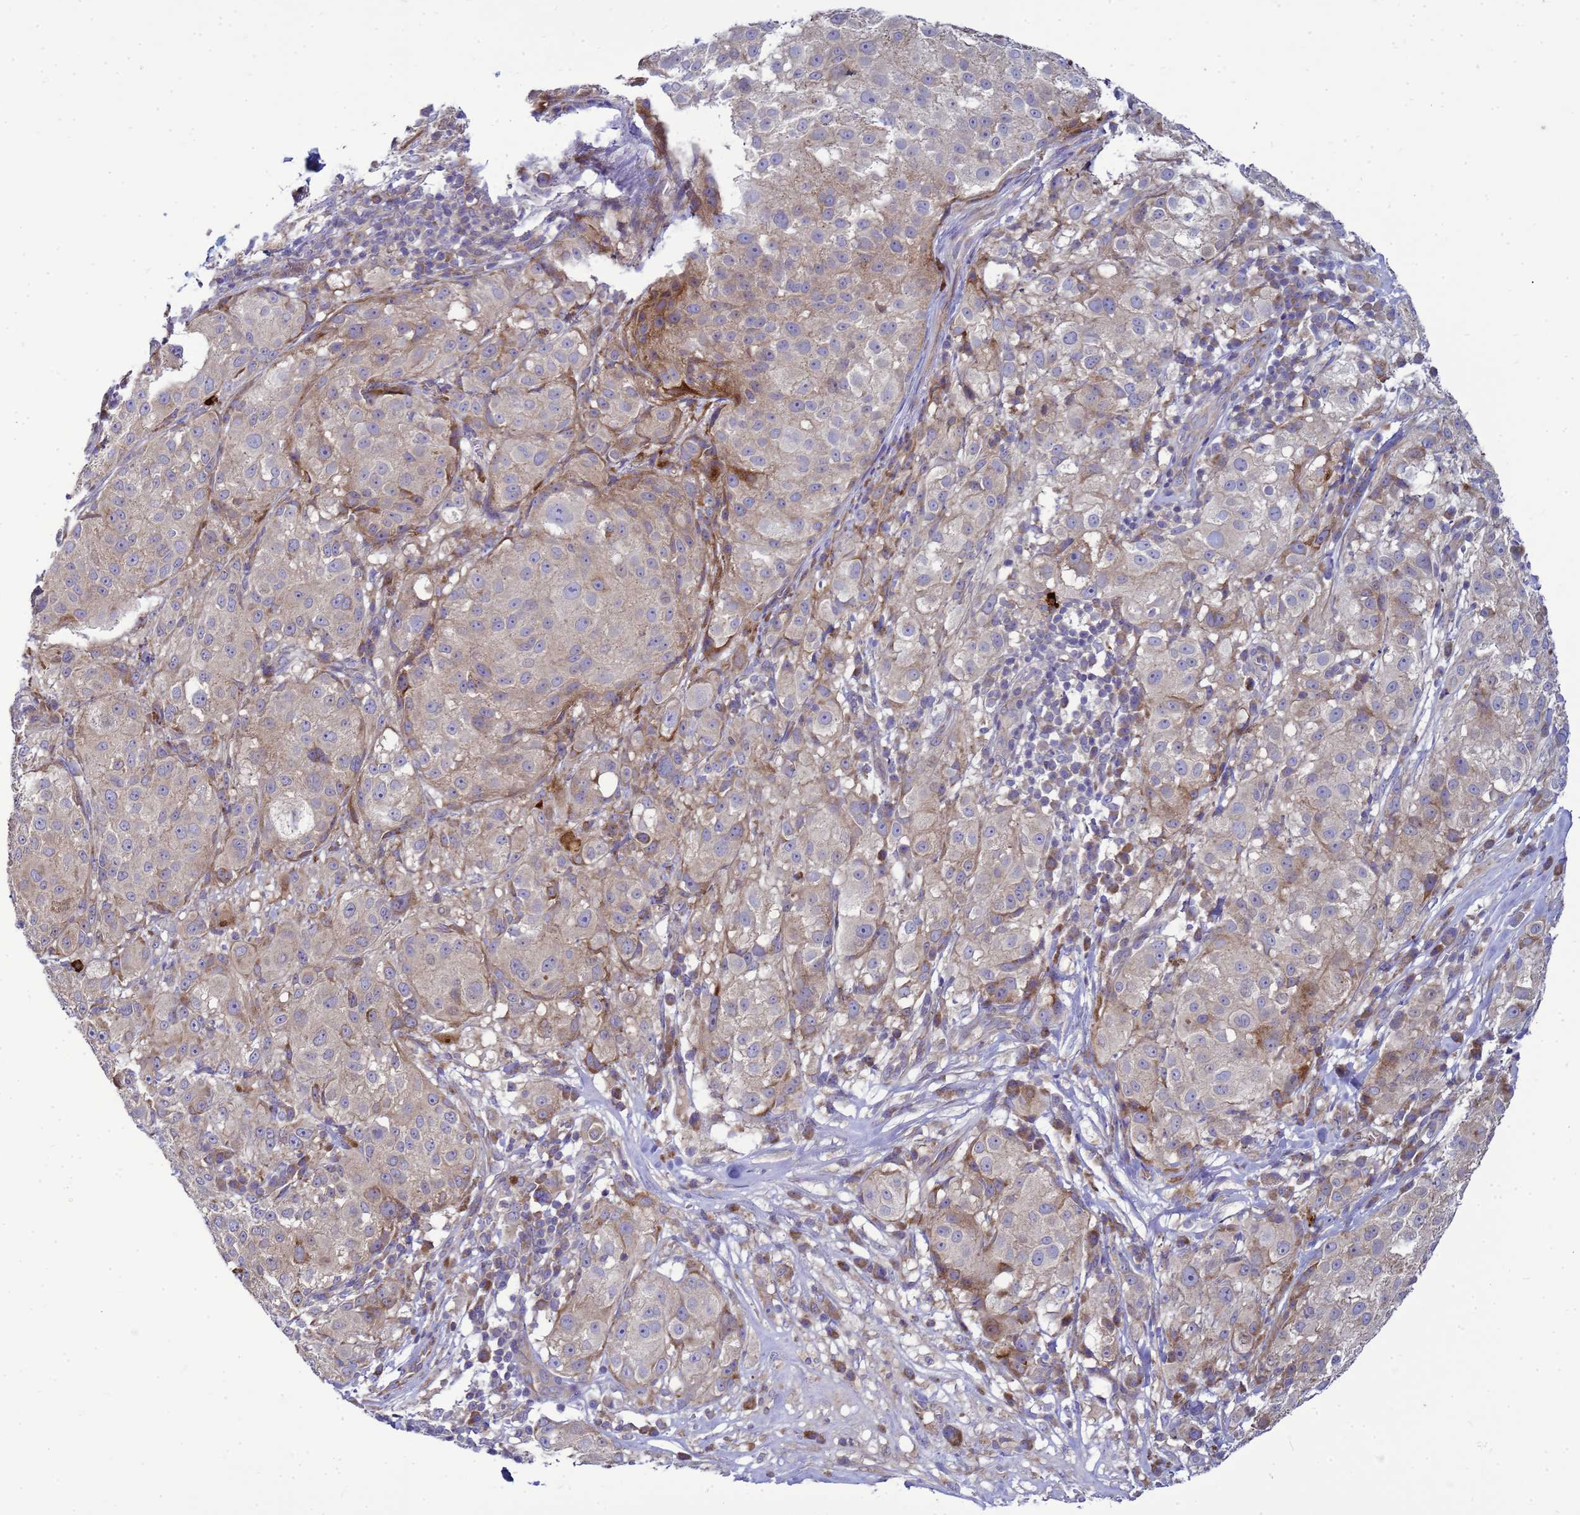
{"staining": {"intensity": "weak", "quantity": "<25%", "location": "cytoplasmic/membranous"}, "tissue": "melanoma", "cell_type": "Tumor cells", "image_type": "cancer", "snomed": [{"axis": "morphology", "description": "Necrosis, NOS"}, {"axis": "morphology", "description": "Malignant melanoma, NOS"}, {"axis": "topography", "description": "Skin"}], "caption": "Histopathology image shows no protein staining in tumor cells of malignant melanoma tissue.", "gene": "MON1B", "patient": {"sex": "female", "age": 87}}